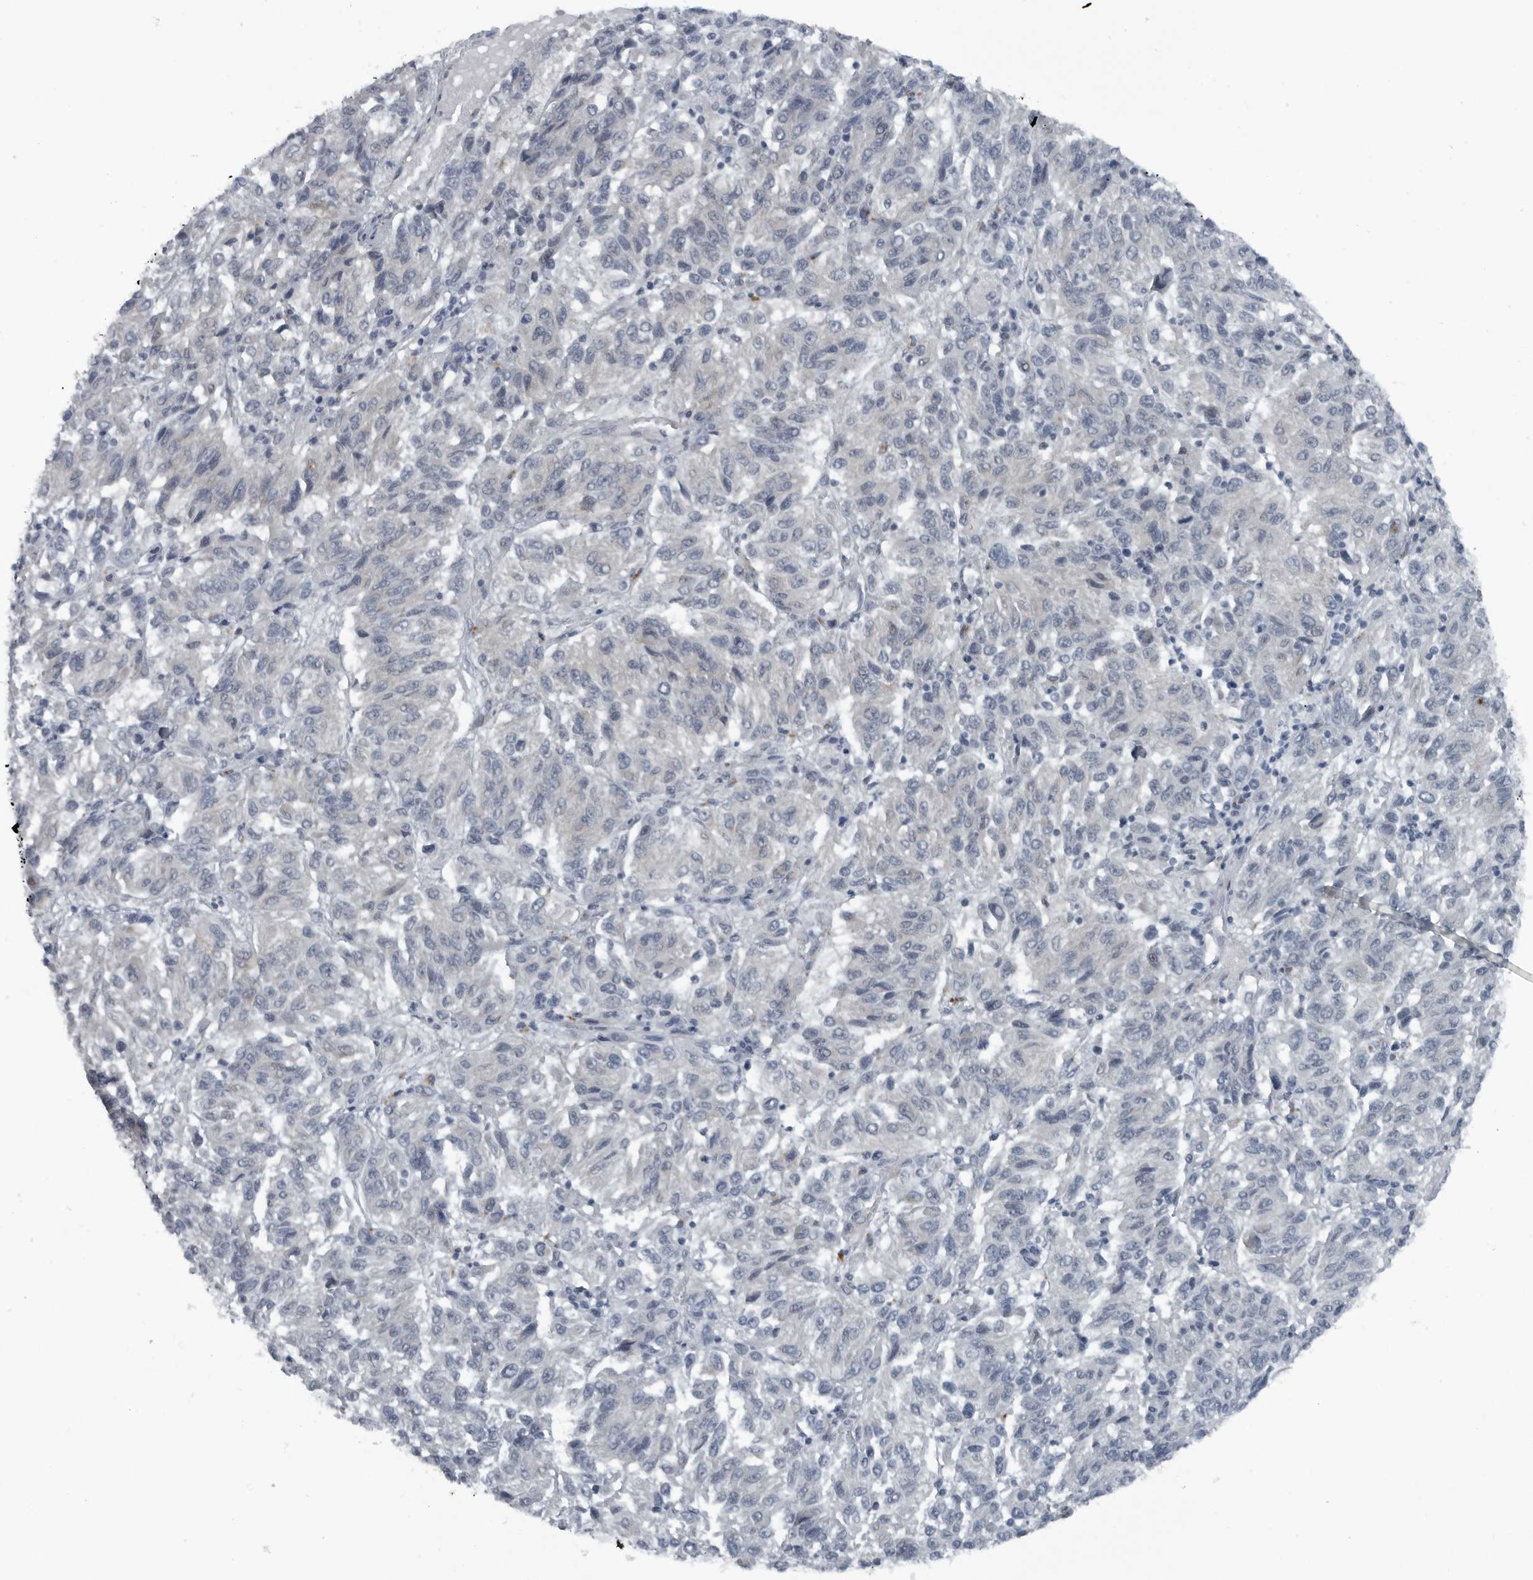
{"staining": {"intensity": "negative", "quantity": "none", "location": "none"}, "tissue": "melanoma", "cell_type": "Tumor cells", "image_type": "cancer", "snomed": [{"axis": "morphology", "description": "Malignant melanoma, NOS"}, {"axis": "topography", "description": "Skin"}], "caption": "Protein analysis of malignant melanoma reveals no significant positivity in tumor cells. (DAB IHC visualized using brightfield microscopy, high magnification).", "gene": "GAK", "patient": {"sex": "female", "age": 82}}